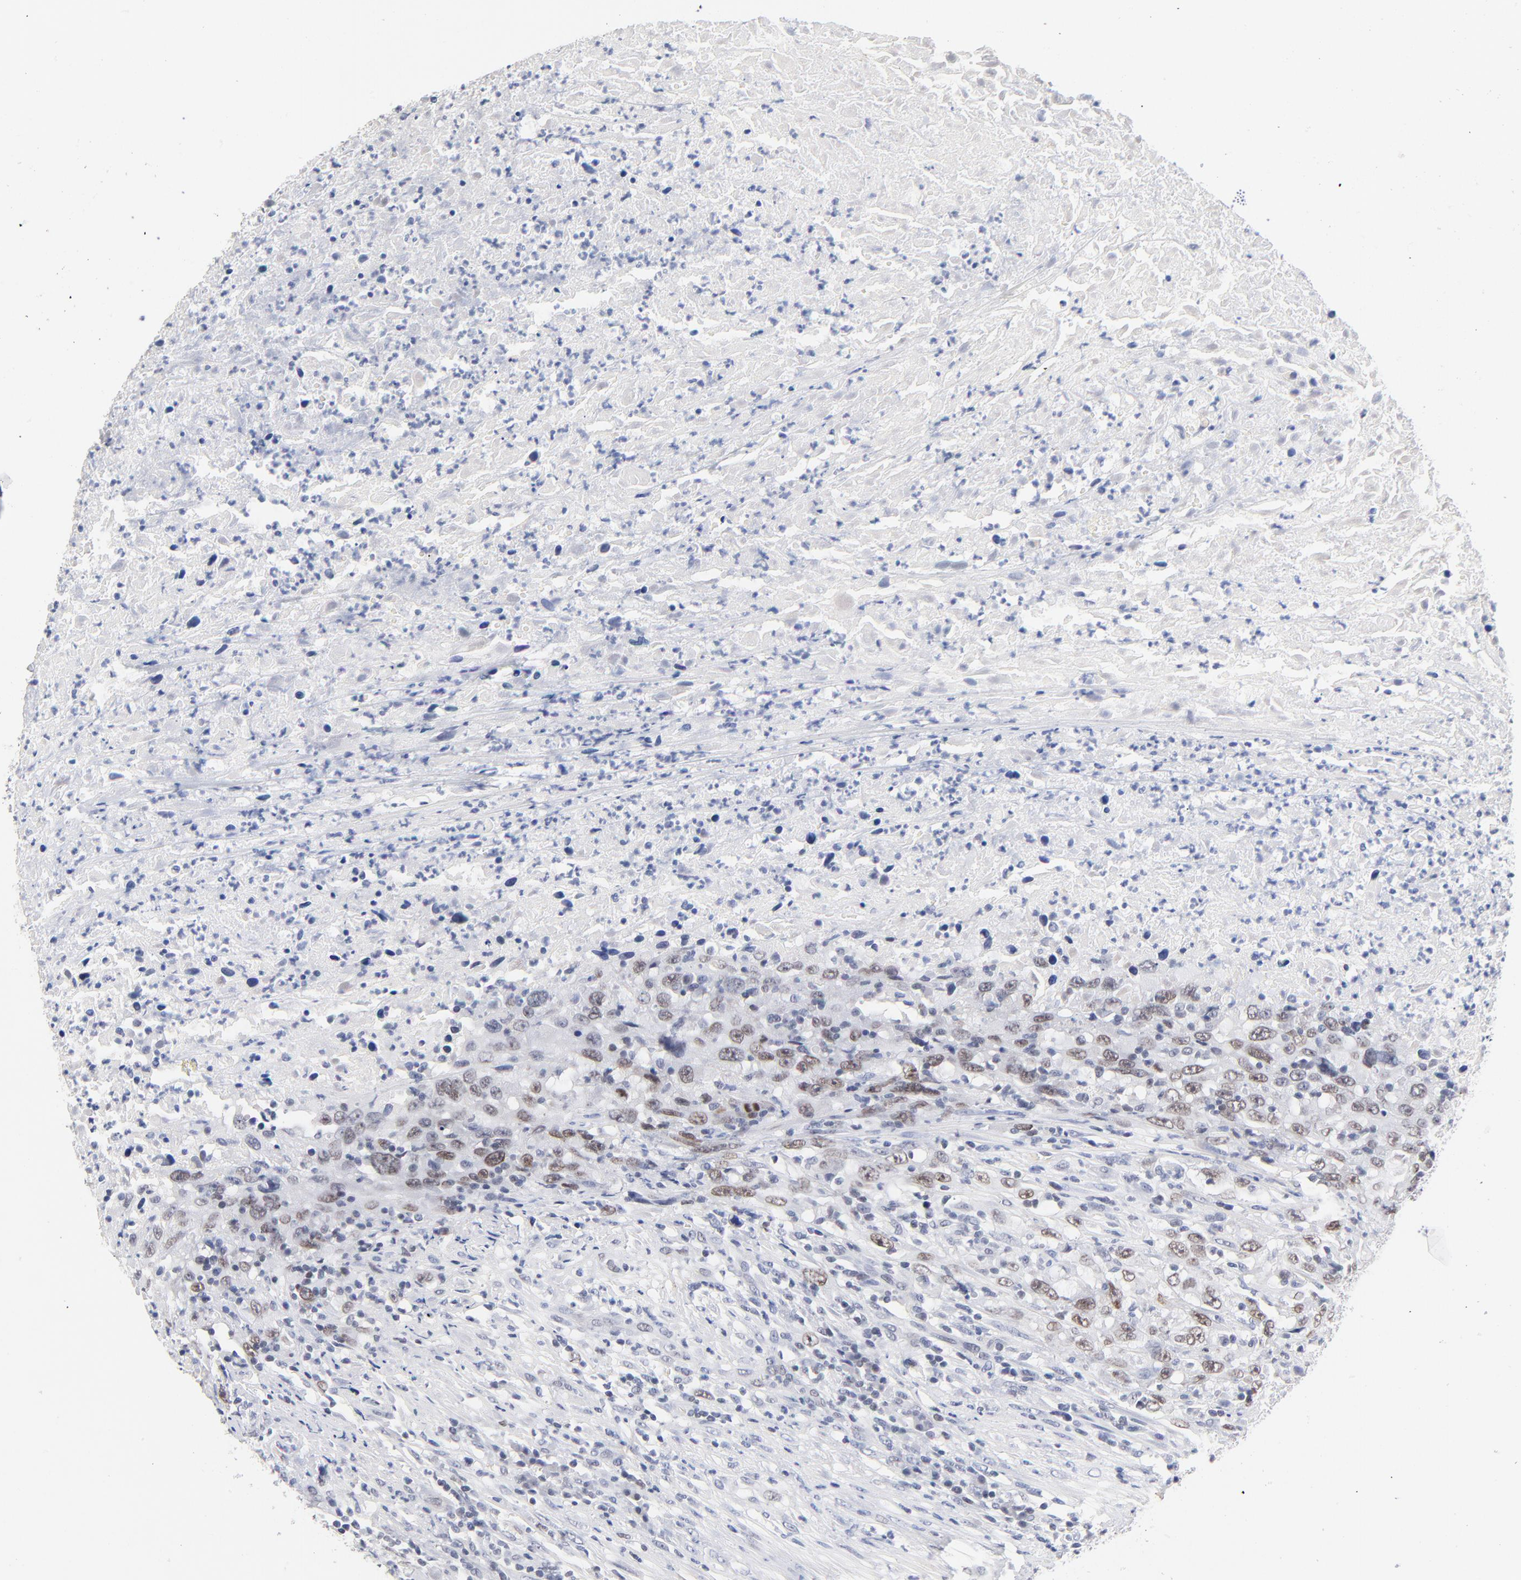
{"staining": {"intensity": "weak", "quantity": "25%-75%", "location": "nuclear"}, "tissue": "urothelial cancer", "cell_type": "Tumor cells", "image_type": "cancer", "snomed": [{"axis": "morphology", "description": "Urothelial carcinoma, High grade"}, {"axis": "topography", "description": "Urinary bladder"}], "caption": "High-grade urothelial carcinoma stained with DAB IHC demonstrates low levels of weak nuclear expression in about 25%-75% of tumor cells.", "gene": "ORC2", "patient": {"sex": "male", "age": 61}}